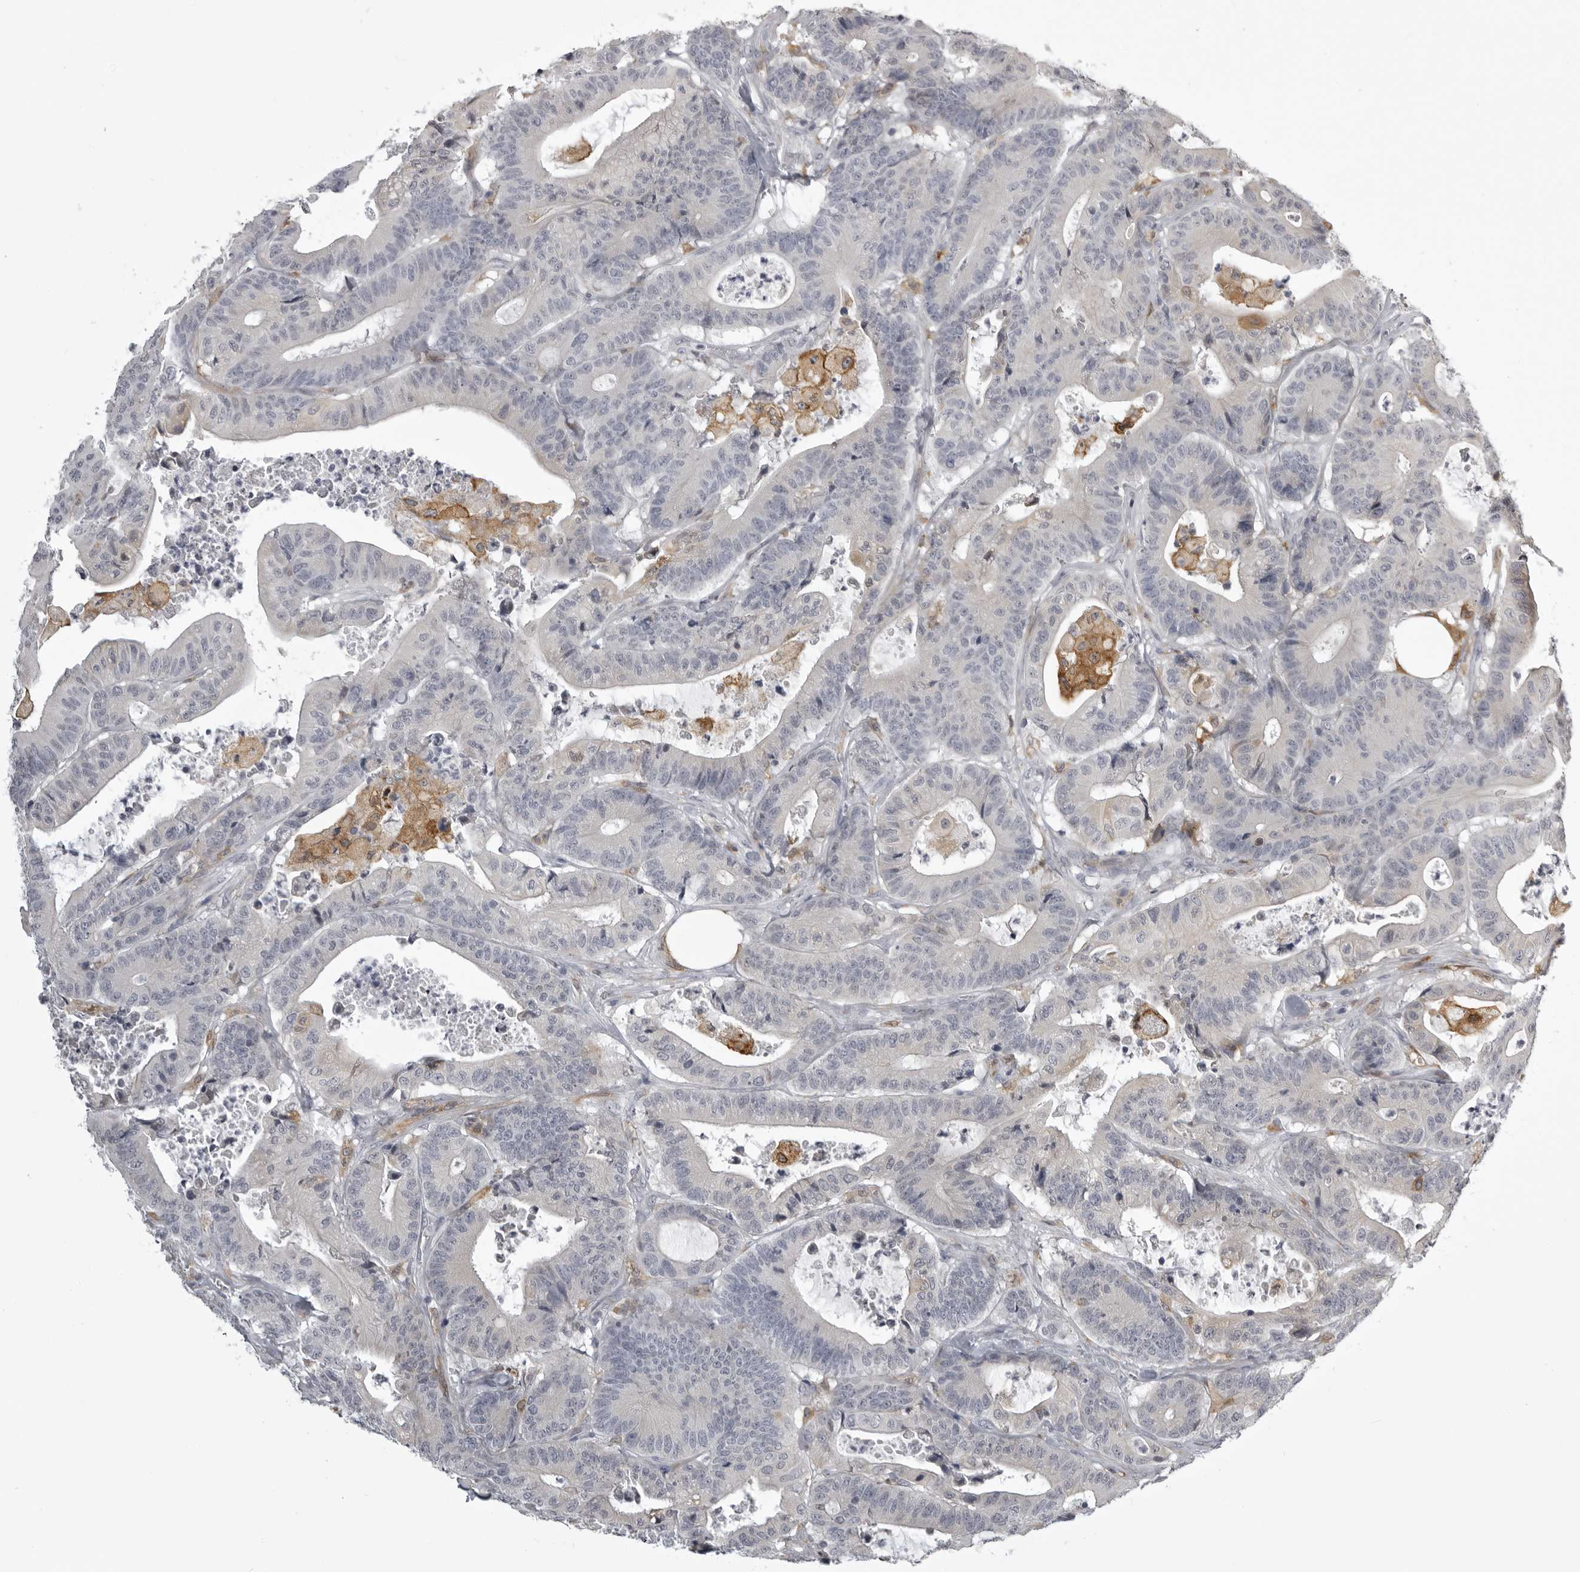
{"staining": {"intensity": "negative", "quantity": "none", "location": "none"}, "tissue": "colorectal cancer", "cell_type": "Tumor cells", "image_type": "cancer", "snomed": [{"axis": "morphology", "description": "Adenocarcinoma, NOS"}, {"axis": "topography", "description": "Colon"}], "caption": "The immunohistochemistry (IHC) histopathology image has no significant positivity in tumor cells of colorectal cancer tissue.", "gene": "NCEH1", "patient": {"sex": "female", "age": 84}}